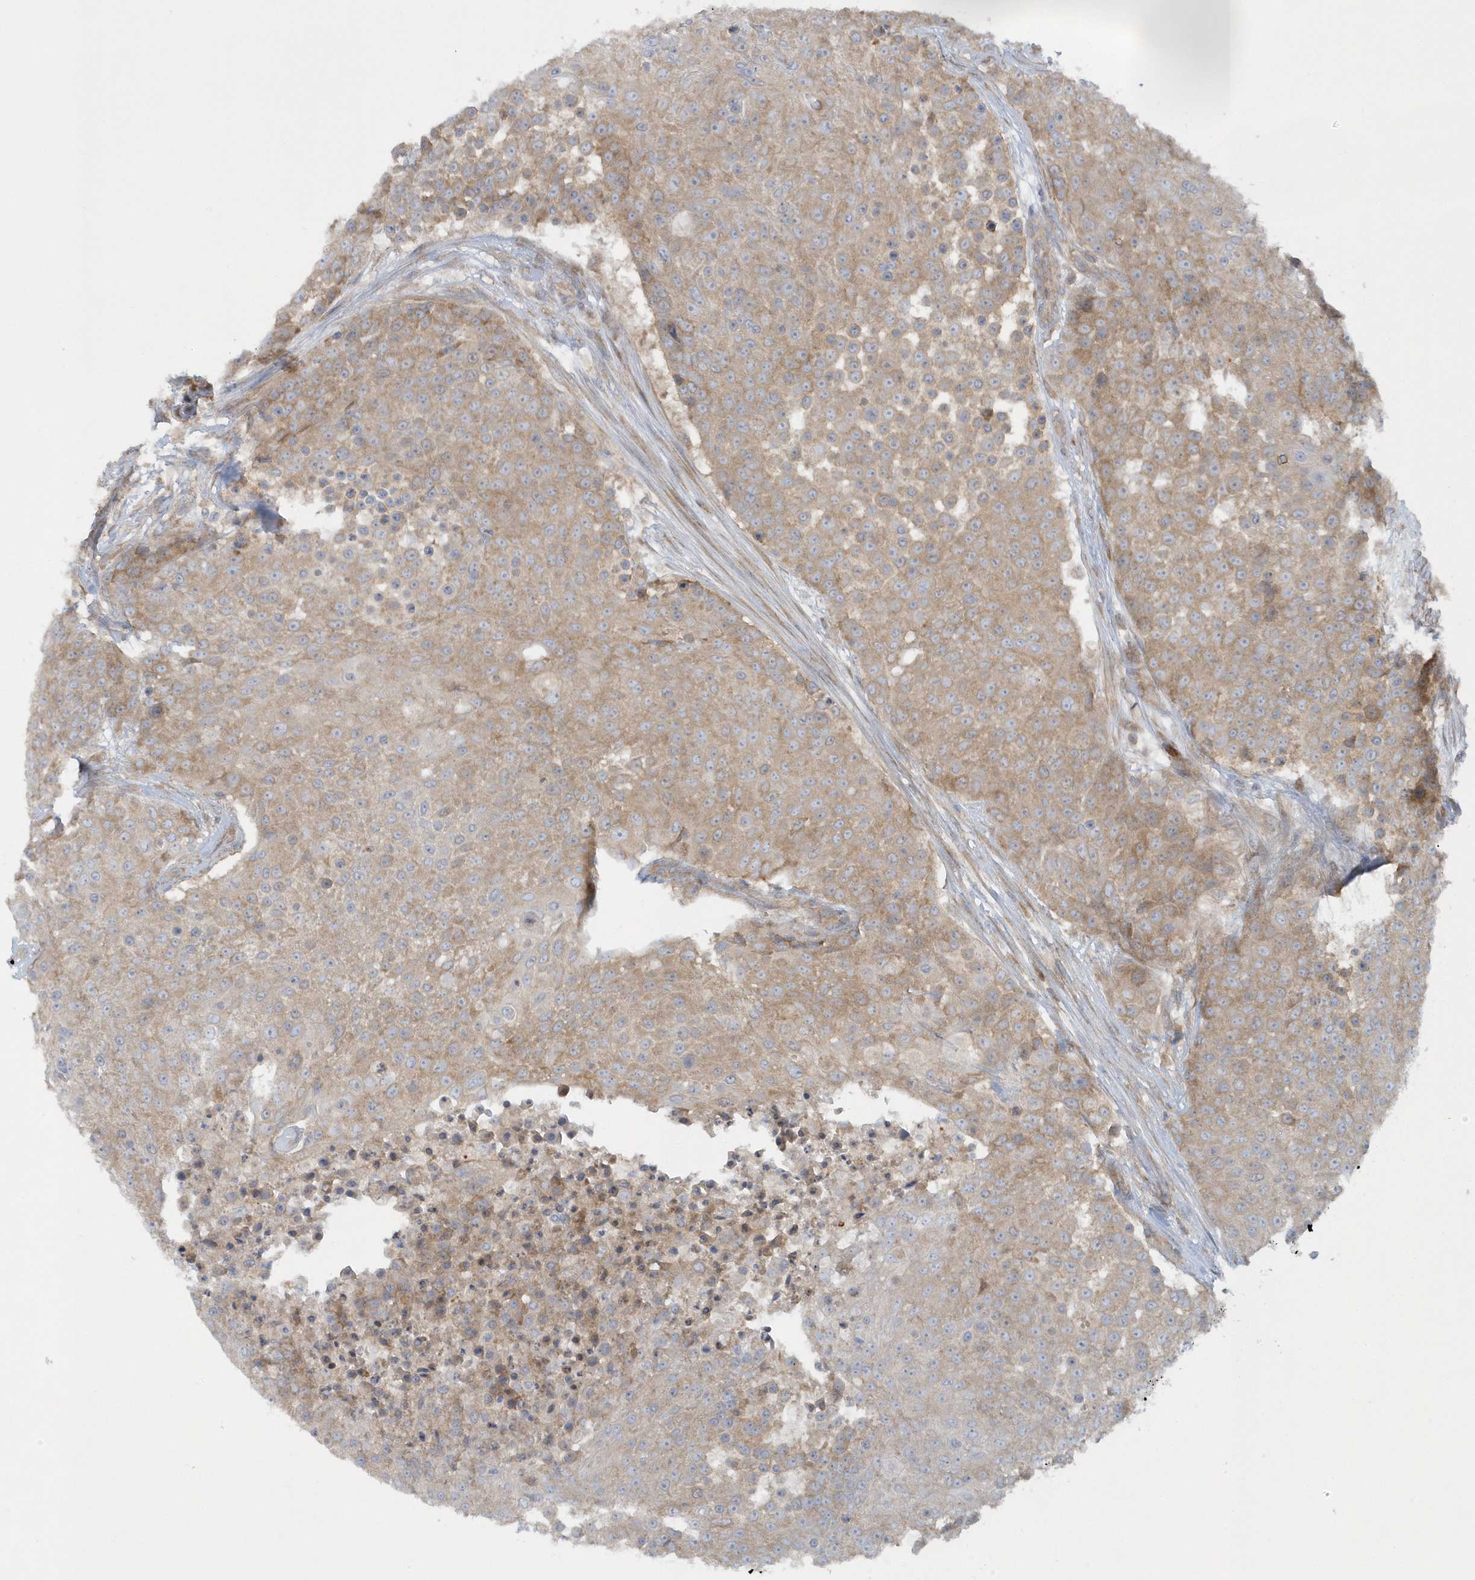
{"staining": {"intensity": "moderate", "quantity": "<25%", "location": "cytoplasmic/membranous"}, "tissue": "urothelial cancer", "cell_type": "Tumor cells", "image_type": "cancer", "snomed": [{"axis": "morphology", "description": "Urothelial carcinoma, High grade"}, {"axis": "topography", "description": "Urinary bladder"}], "caption": "Immunohistochemistry (IHC) histopathology image of neoplastic tissue: human urothelial carcinoma (high-grade) stained using immunohistochemistry (IHC) reveals low levels of moderate protein expression localized specifically in the cytoplasmic/membranous of tumor cells, appearing as a cytoplasmic/membranous brown color.", "gene": "CNOT10", "patient": {"sex": "female", "age": 63}}